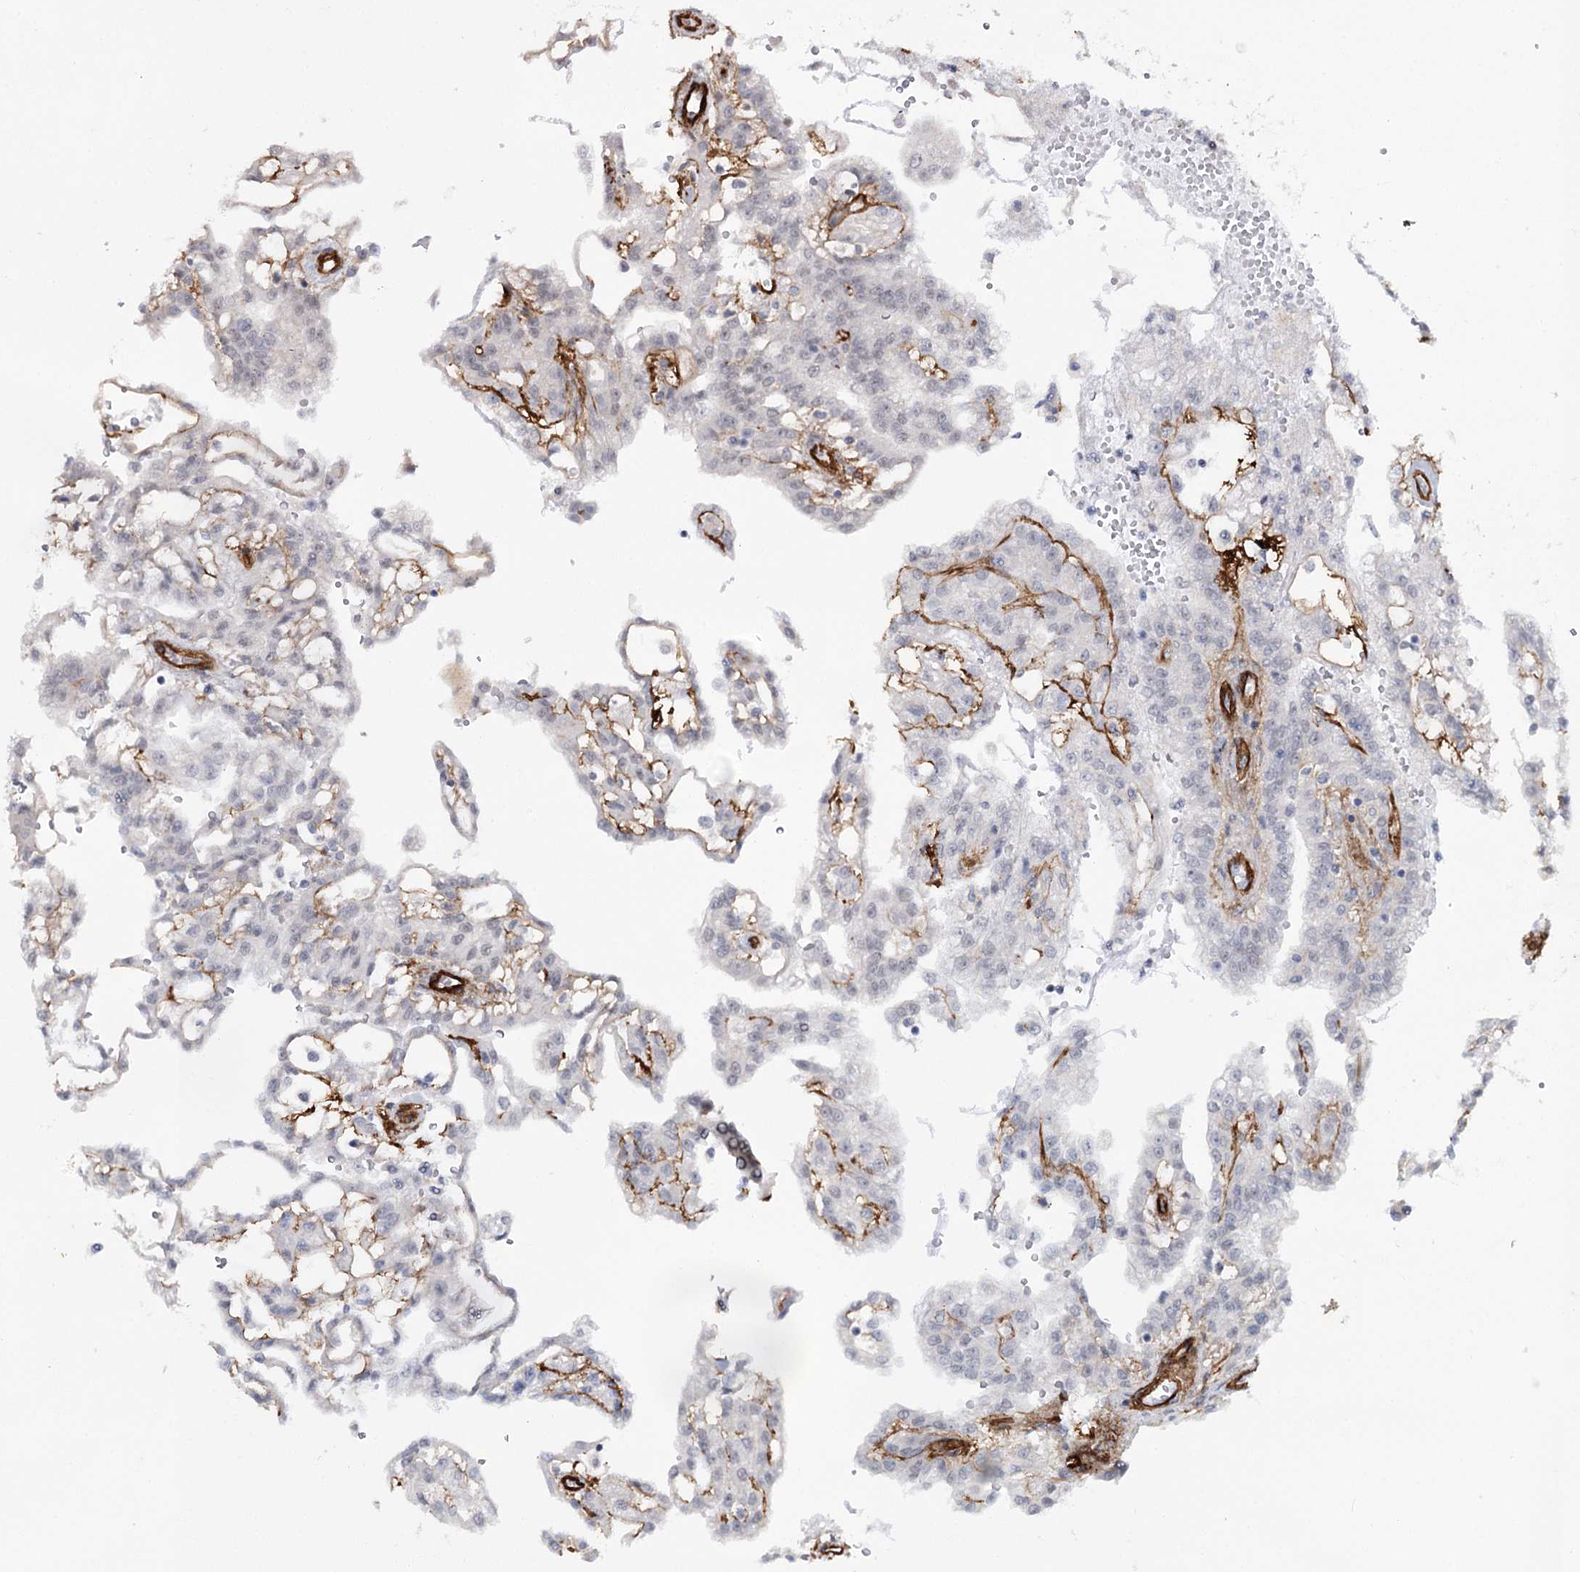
{"staining": {"intensity": "negative", "quantity": "none", "location": "none"}, "tissue": "renal cancer", "cell_type": "Tumor cells", "image_type": "cancer", "snomed": [{"axis": "morphology", "description": "Adenocarcinoma, NOS"}, {"axis": "topography", "description": "Kidney"}], "caption": "Immunohistochemistry (IHC) micrograph of neoplastic tissue: renal cancer (adenocarcinoma) stained with DAB (3,3'-diaminobenzidine) shows no significant protein staining in tumor cells. The staining is performed using DAB (3,3'-diaminobenzidine) brown chromogen with nuclei counter-stained in using hematoxylin.", "gene": "ATL2", "patient": {"sex": "male", "age": 63}}